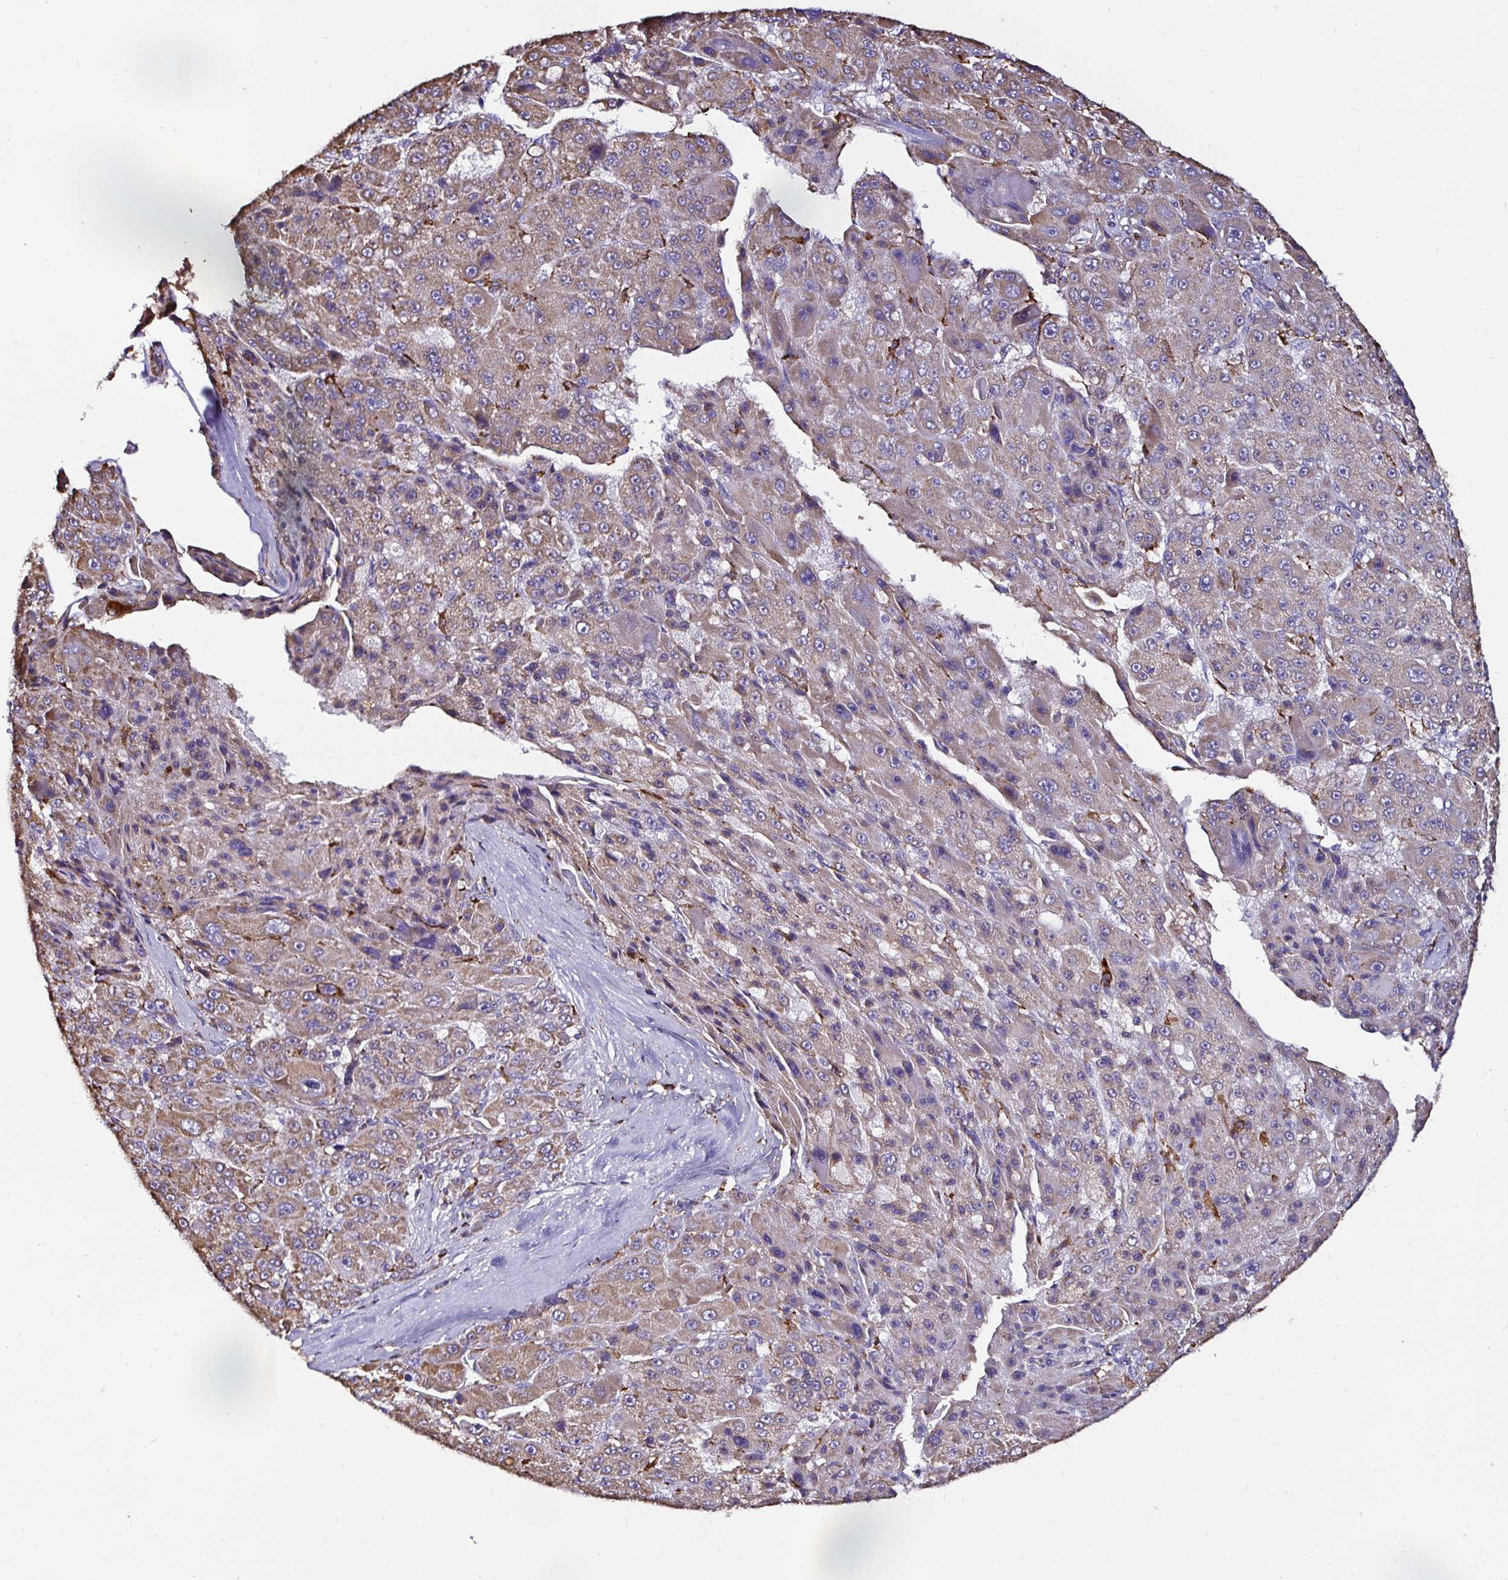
{"staining": {"intensity": "moderate", "quantity": ">75%", "location": "cytoplasmic/membranous"}, "tissue": "liver cancer", "cell_type": "Tumor cells", "image_type": "cancer", "snomed": [{"axis": "morphology", "description": "Carcinoma, Hepatocellular, NOS"}, {"axis": "topography", "description": "Liver"}], "caption": "This histopathology image reveals immunohistochemistry (IHC) staining of human liver hepatocellular carcinoma, with medium moderate cytoplasmic/membranous expression in approximately >75% of tumor cells.", "gene": "MSR1", "patient": {"sex": "male", "age": 76}}